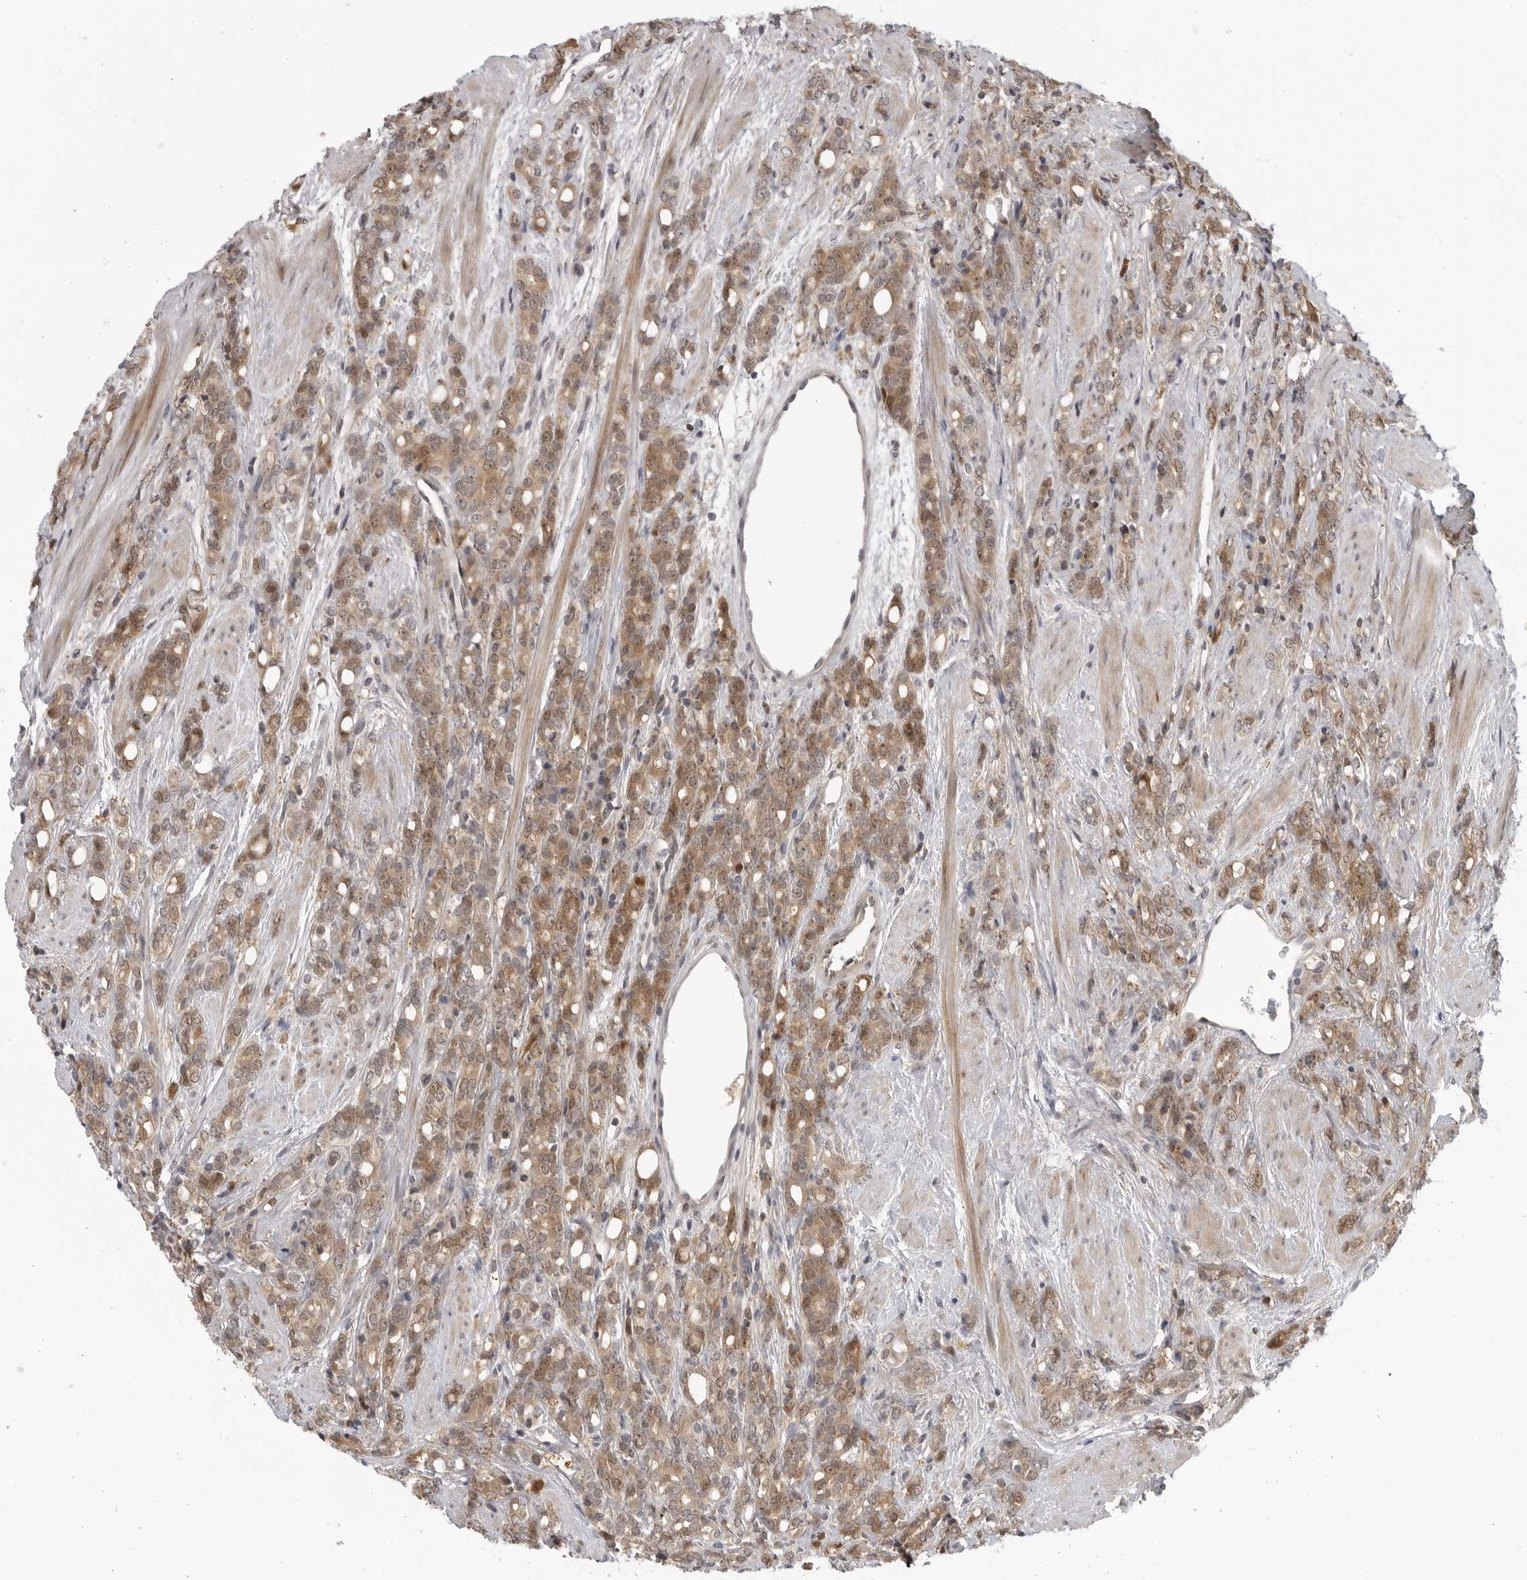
{"staining": {"intensity": "moderate", "quantity": ">75%", "location": "cytoplasmic/membranous"}, "tissue": "prostate cancer", "cell_type": "Tumor cells", "image_type": "cancer", "snomed": [{"axis": "morphology", "description": "Adenocarcinoma, High grade"}, {"axis": "topography", "description": "Prostate"}], "caption": "A brown stain labels moderate cytoplasmic/membranous positivity of a protein in prostate cancer (adenocarcinoma (high-grade)) tumor cells. Nuclei are stained in blue.", "gene": "CTIF", "patient": {"sex": "male", "age": 62}}